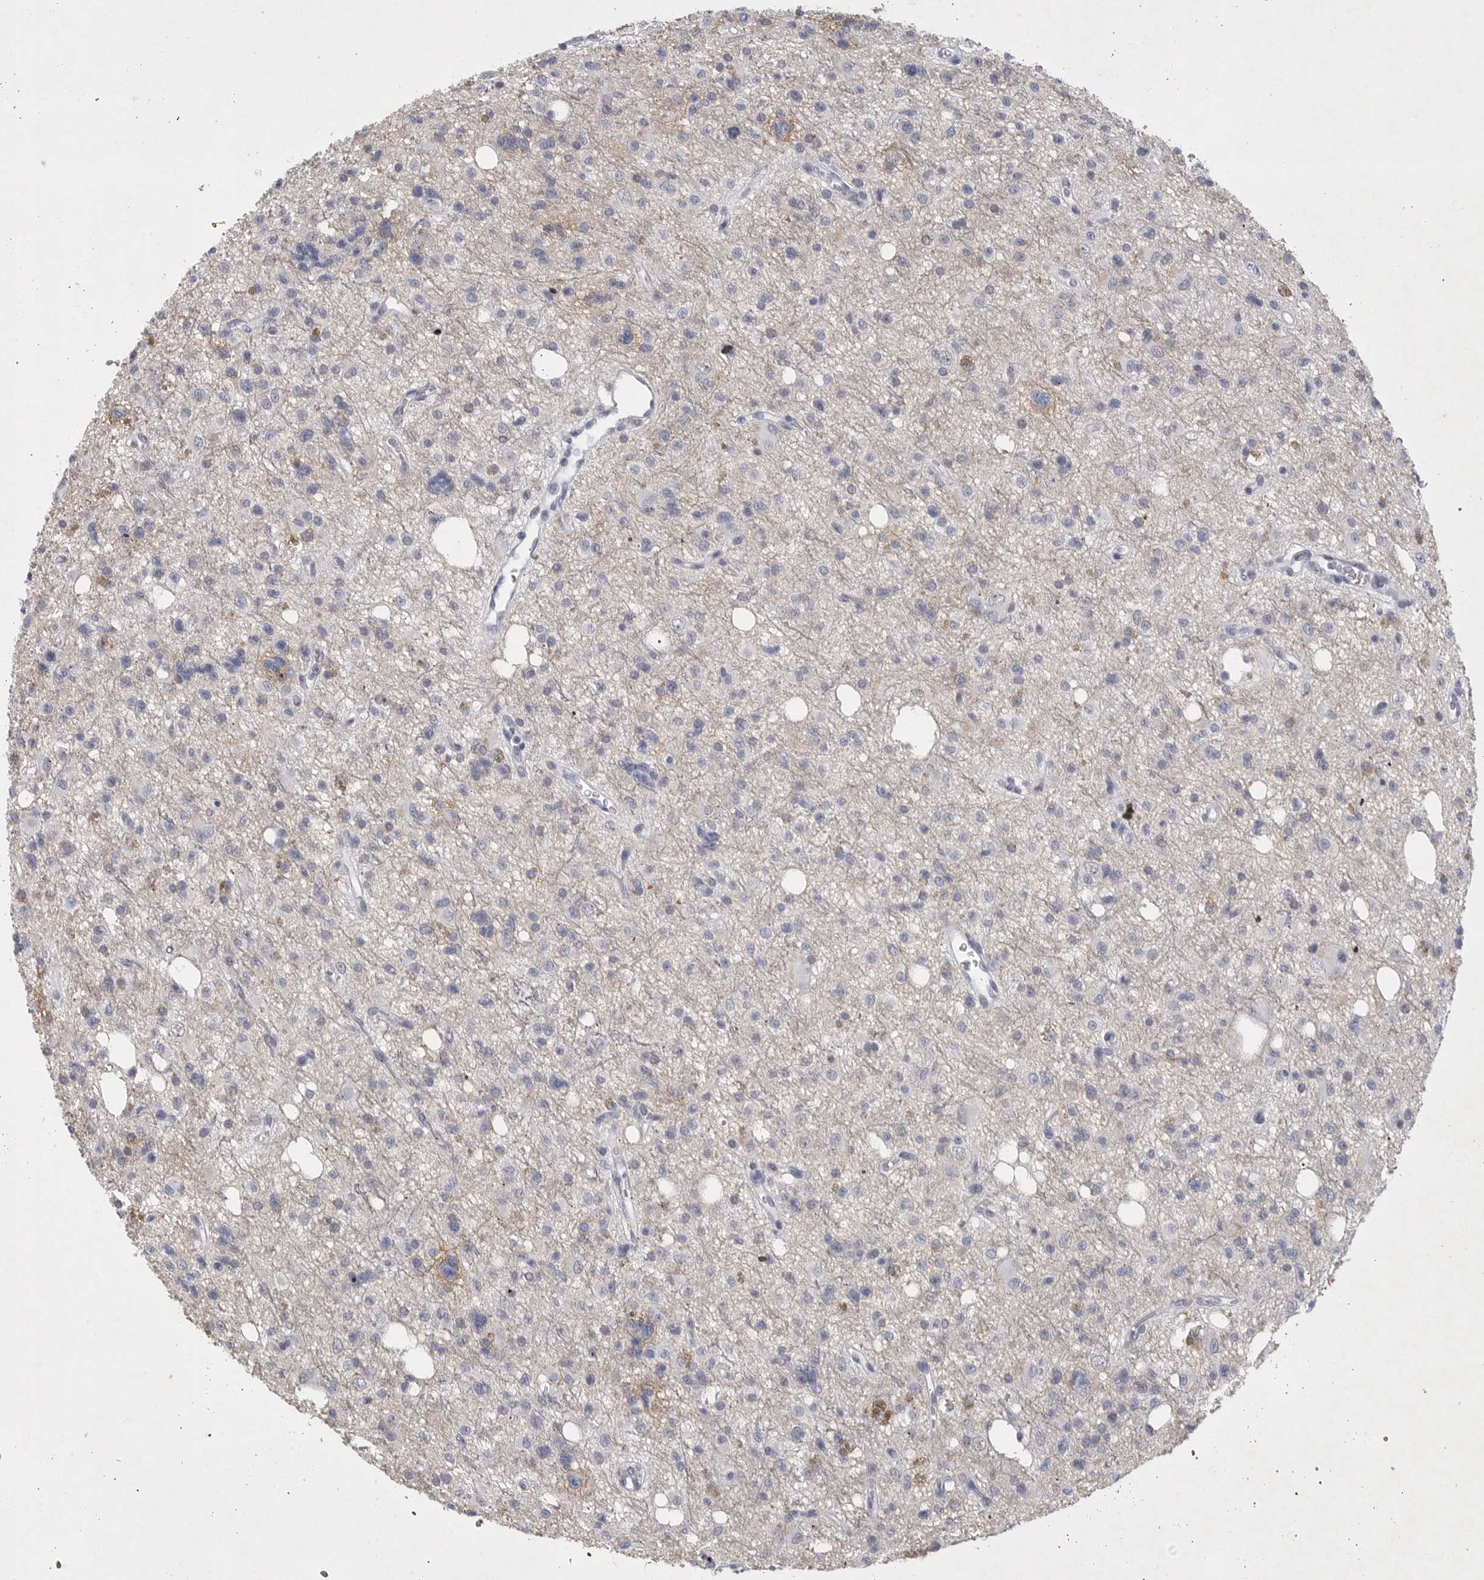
{"staining": {"intensity": "negative", "quantity": "none", "location": "none"}, "tissue": "glioma", "cell_type": "Tumor cells", "image_type": "cancer", "snomed": [{"axis": "morphology", "description": "Glioma, malignant, High grade"}, {"axis": "topography", "description": "Brain"}], "caption": "DAB (3,3'-diaminobenzidine) immunohistochemical staining of glioma displays no significant expression in tumor cells.", "gene": "TNR", "patient": {"sex": "female", "age": 62}}